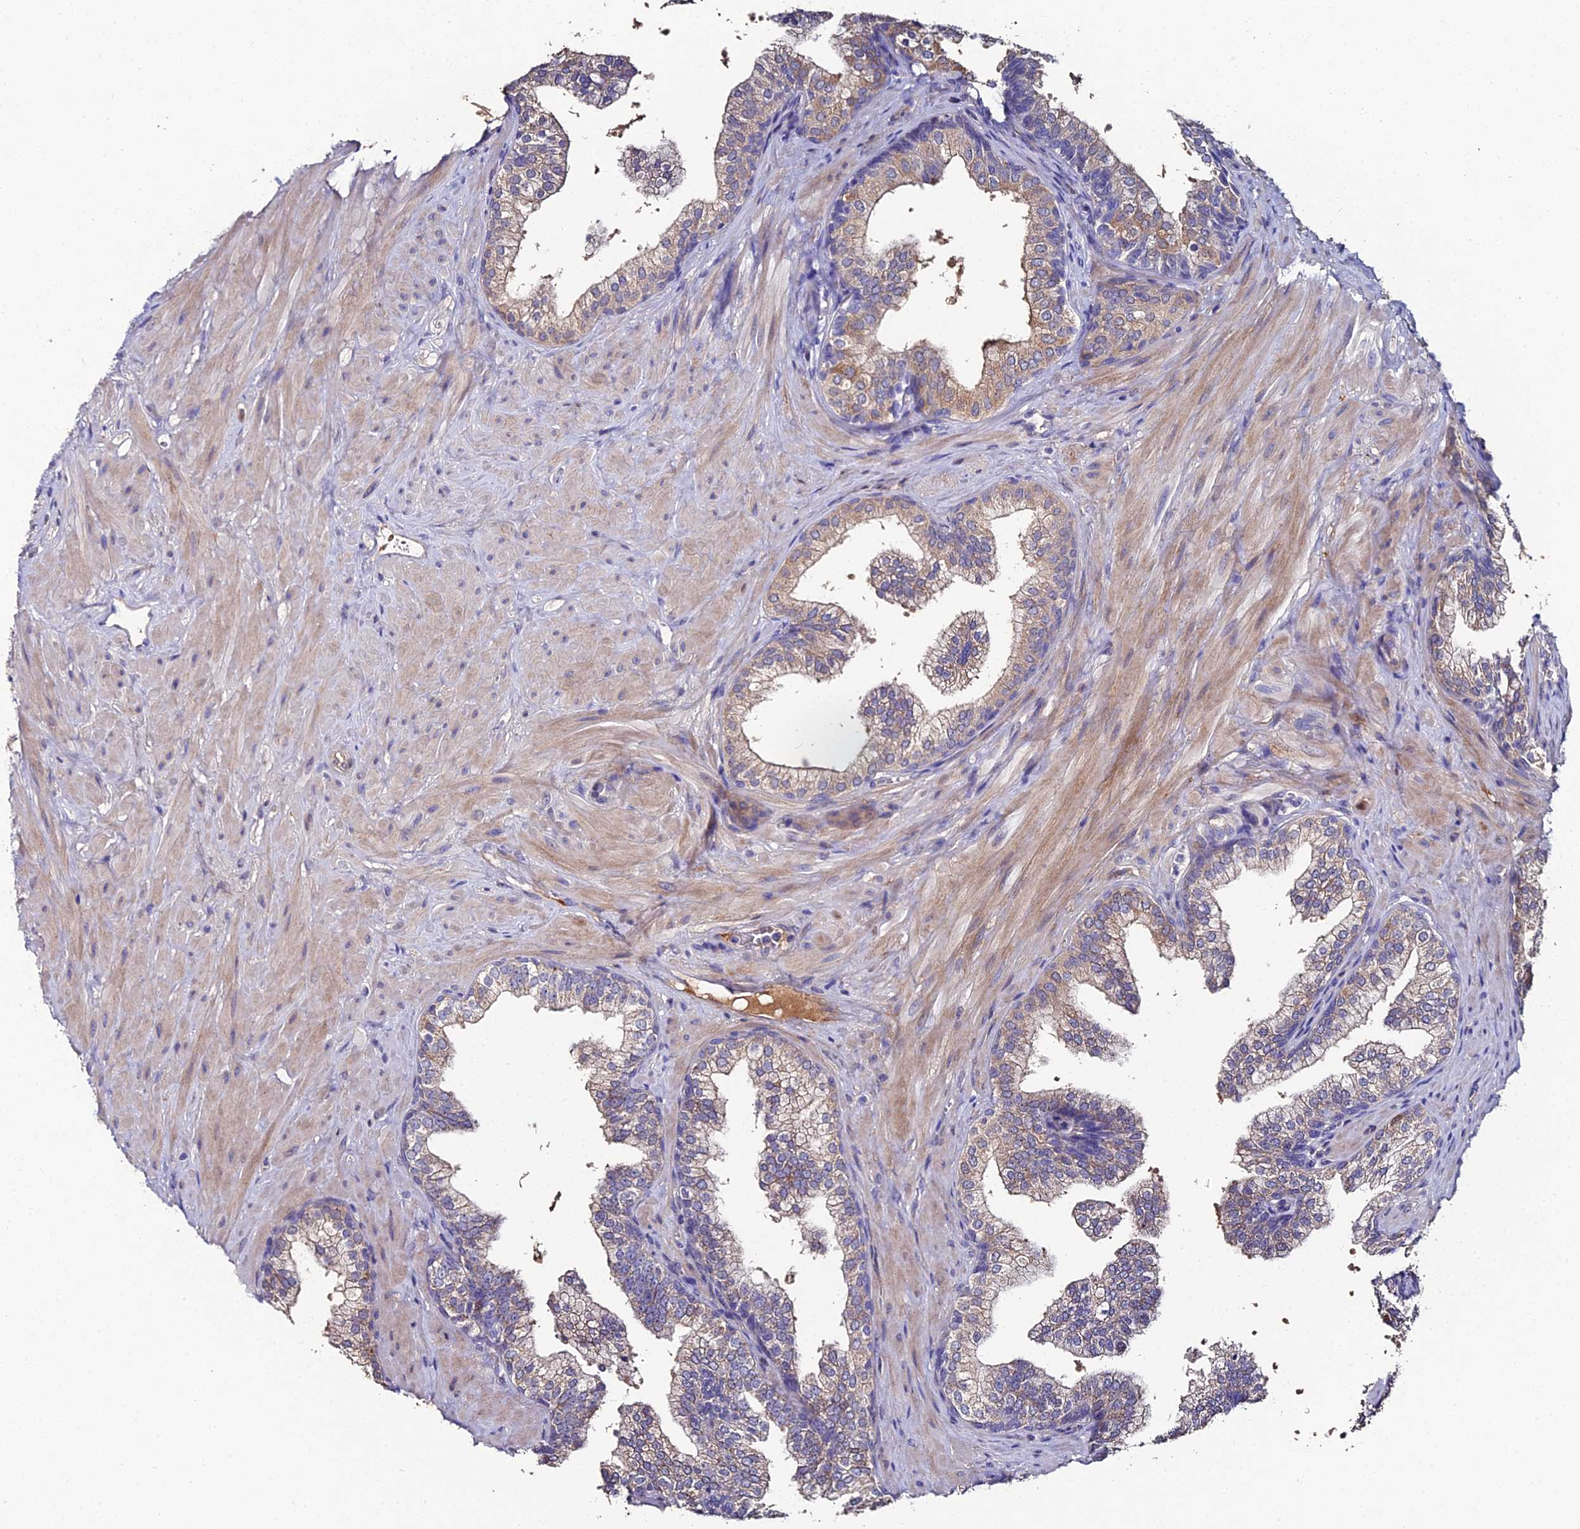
{"staining": {"intensity": "weak", "quantity": "25%-75%", "location": "cytoplasmic/membranous"}, "tissue": "prostate", "cell_type": "Glandular cells", "image_type": "normal", "snomed": [{"axis": "morphology", "description": "Normal tissue, NOS"}, {"axis": "topography", "description": "Prostate"}], "caption": "Protein expression analysis of unremarkable human prostate reveals weak cytoplasmic/membranous expression in about 25%-75% of glandular cells.", "gene": "ESRRG", "patient": {"sex": "male", "age": 60}}